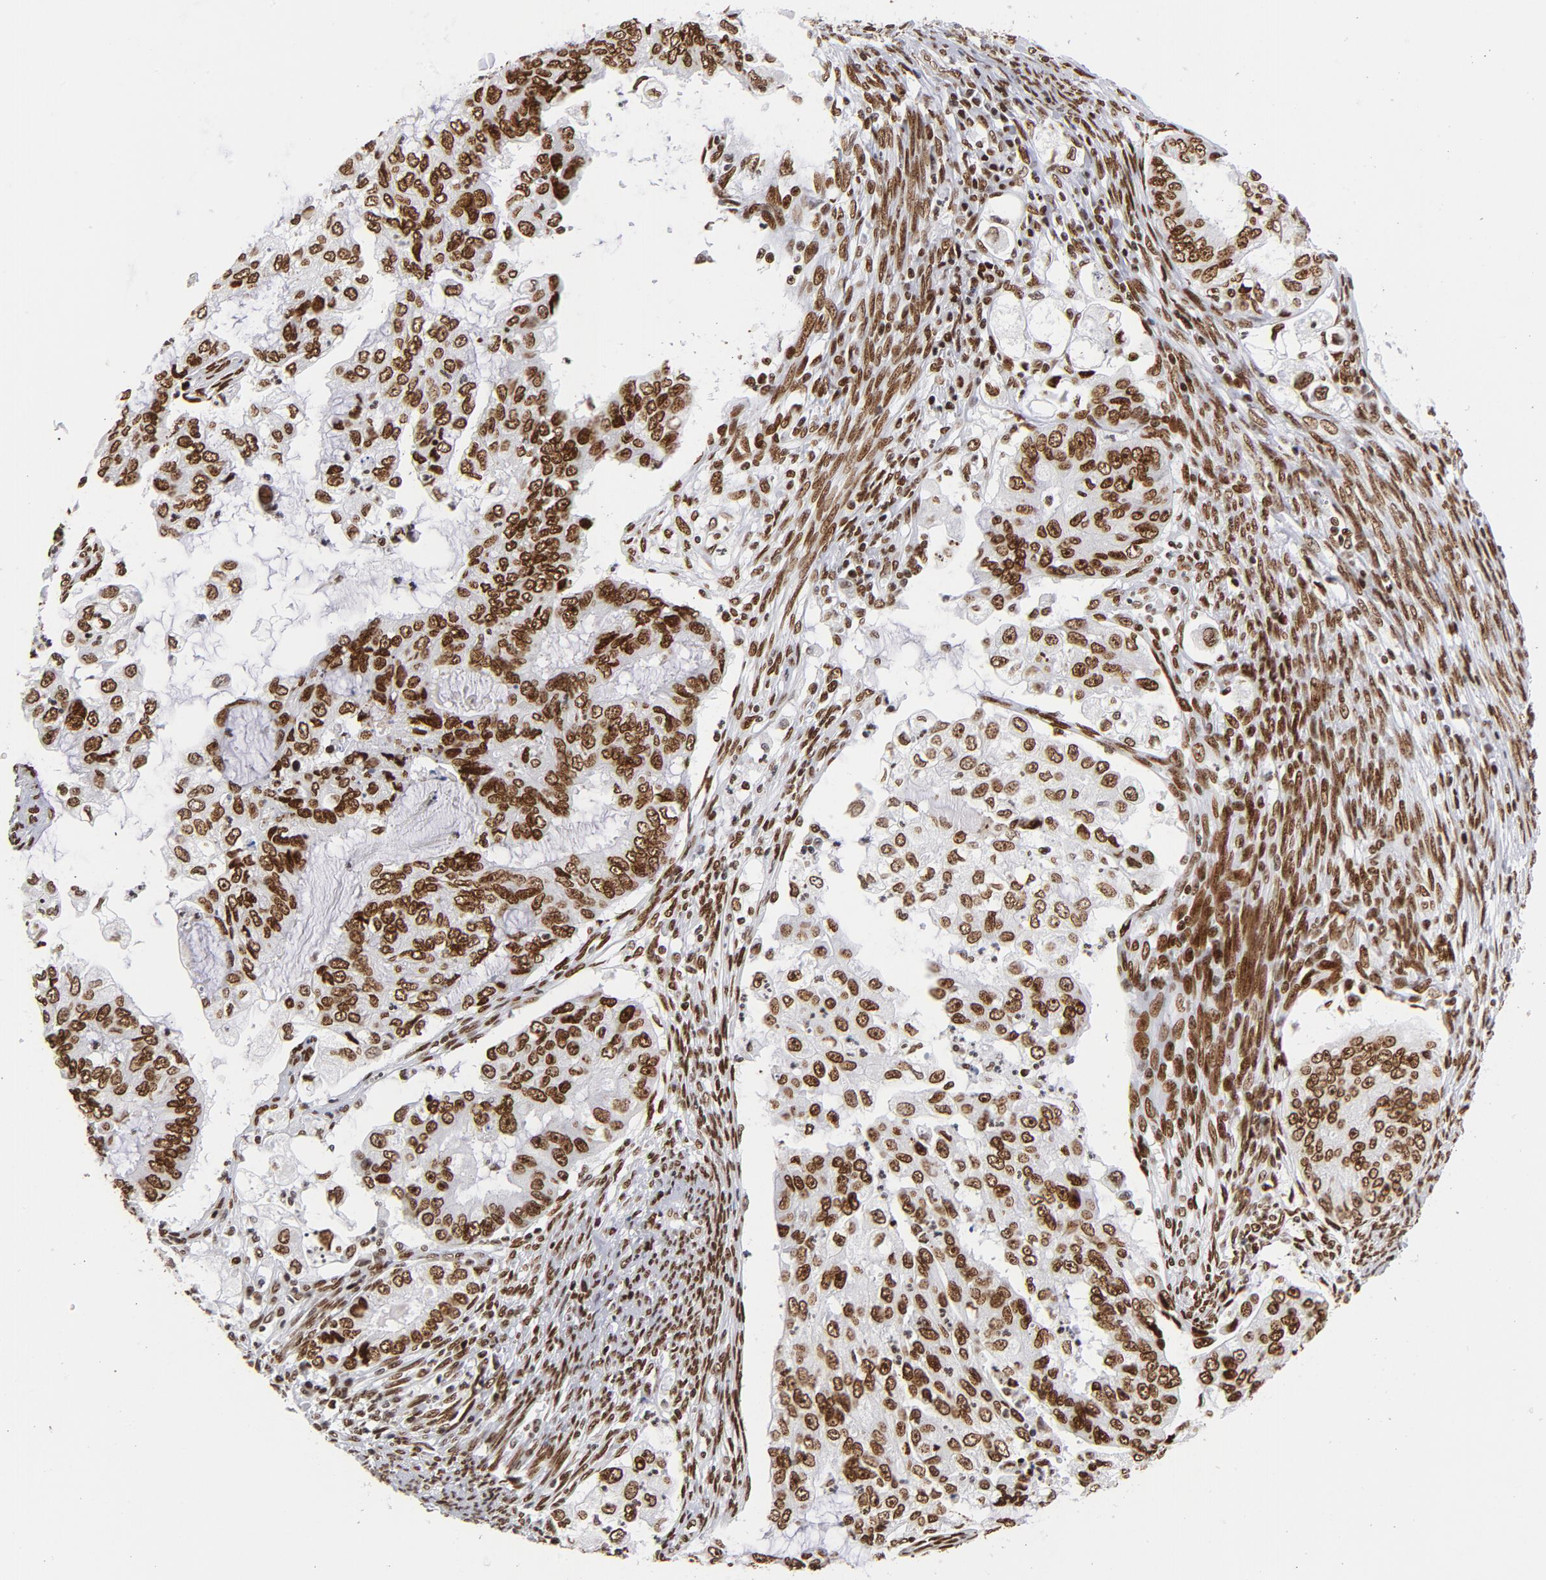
{"staining": {"intensity": "strong", "quantity": ">75%", "location": "cytoplasmic/membranous,nuclear"}, "tissue": "endometrial cancer", "cell_type": "Tumor cells", "image_type": "cancer", "snomed": [{"axis": "morphology", "description": "Adenocarcinoma, NOS"}, {"axis": "topography", "description": "Endometrium"}], "caption": "IHC micrograph of human endometrial cancer stained for a protein (brown), which displays high levels of strong cytoplasmic/membranous and nuclear positivity in approximately >75% of tumor cells.", "gene": "TOP2B", "patient": {"sex": "female", "age": 75}}